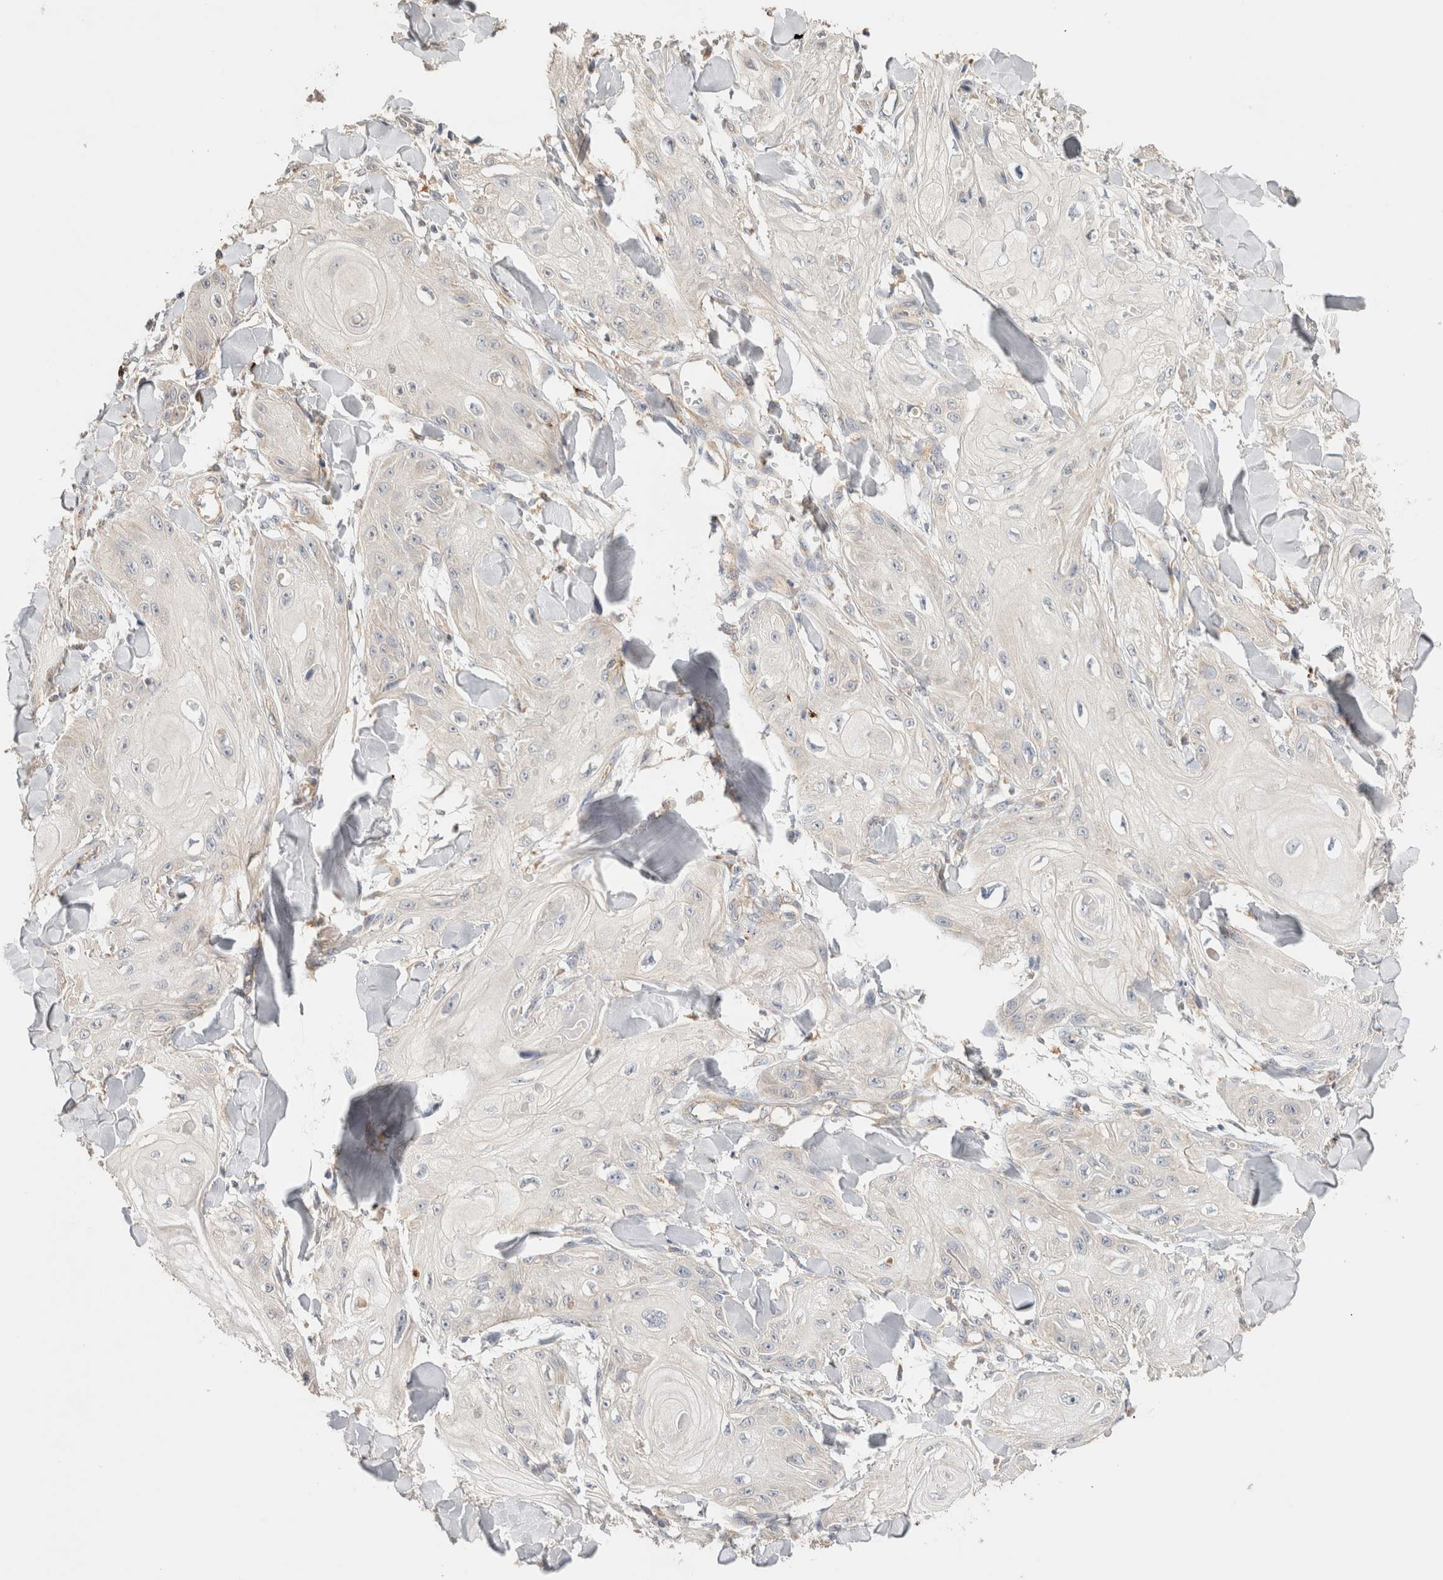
{"staining": {"intensity": "negative", "quantity": "none", "location": "none"}, "tissue": "skin cancer", "cell_type": "Tumor cells", "image_type": "cancer", "snomed": [{"axis": "morphology", "description": "Squamous cell carcinoma, NOS"}, {"axis": "topography", "description": "Skin"}], "caption": "An image of squamous cell carcinoma (skin) stained for a protein reveals no brown staining in tumor cells.", "gene": "B3GNTL1", "patient": {"sex": "male", "age": 74}}